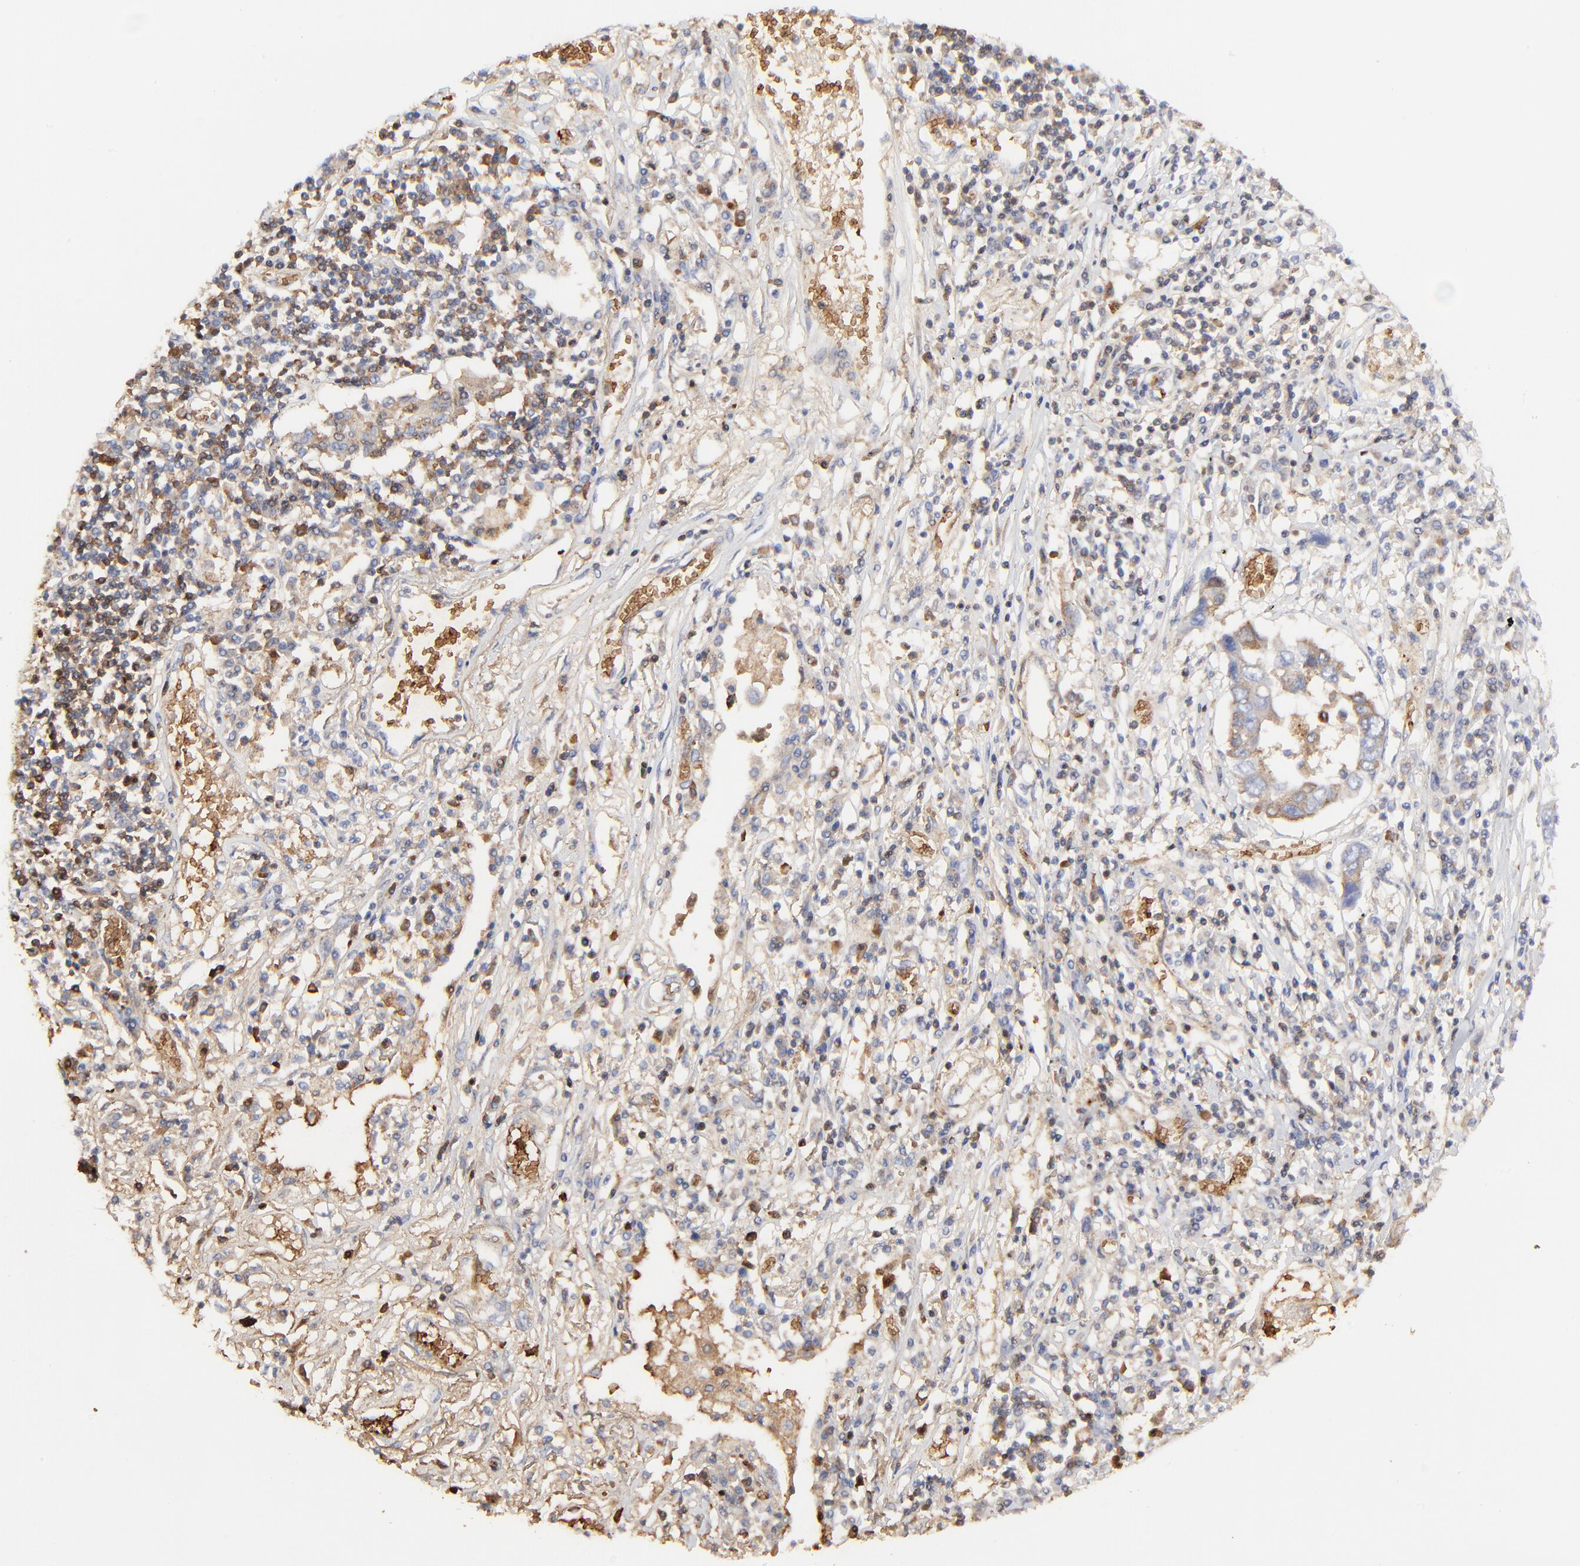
{"staining": {"intensity": "moderate", "quantity": "25%-75%", "location": "cytoplasmic/membranous"}, "tissue": "lung cancer", "cell_type": "Tumor cells", "image_type": "cancer", "snomed": [{"axis": "morphology", "description": "Squamous cell carcinoma, NOS"}, {"axis": "topography", "description": "Lung"}], "caption": "This is an image of immunohistochemistry staining of lung cancer, which shows moderate positivity in the cytoplasmic/membranous of tumor cells.", "gene": "PAG1", "patient": {"sex": "male", "age": 71}}